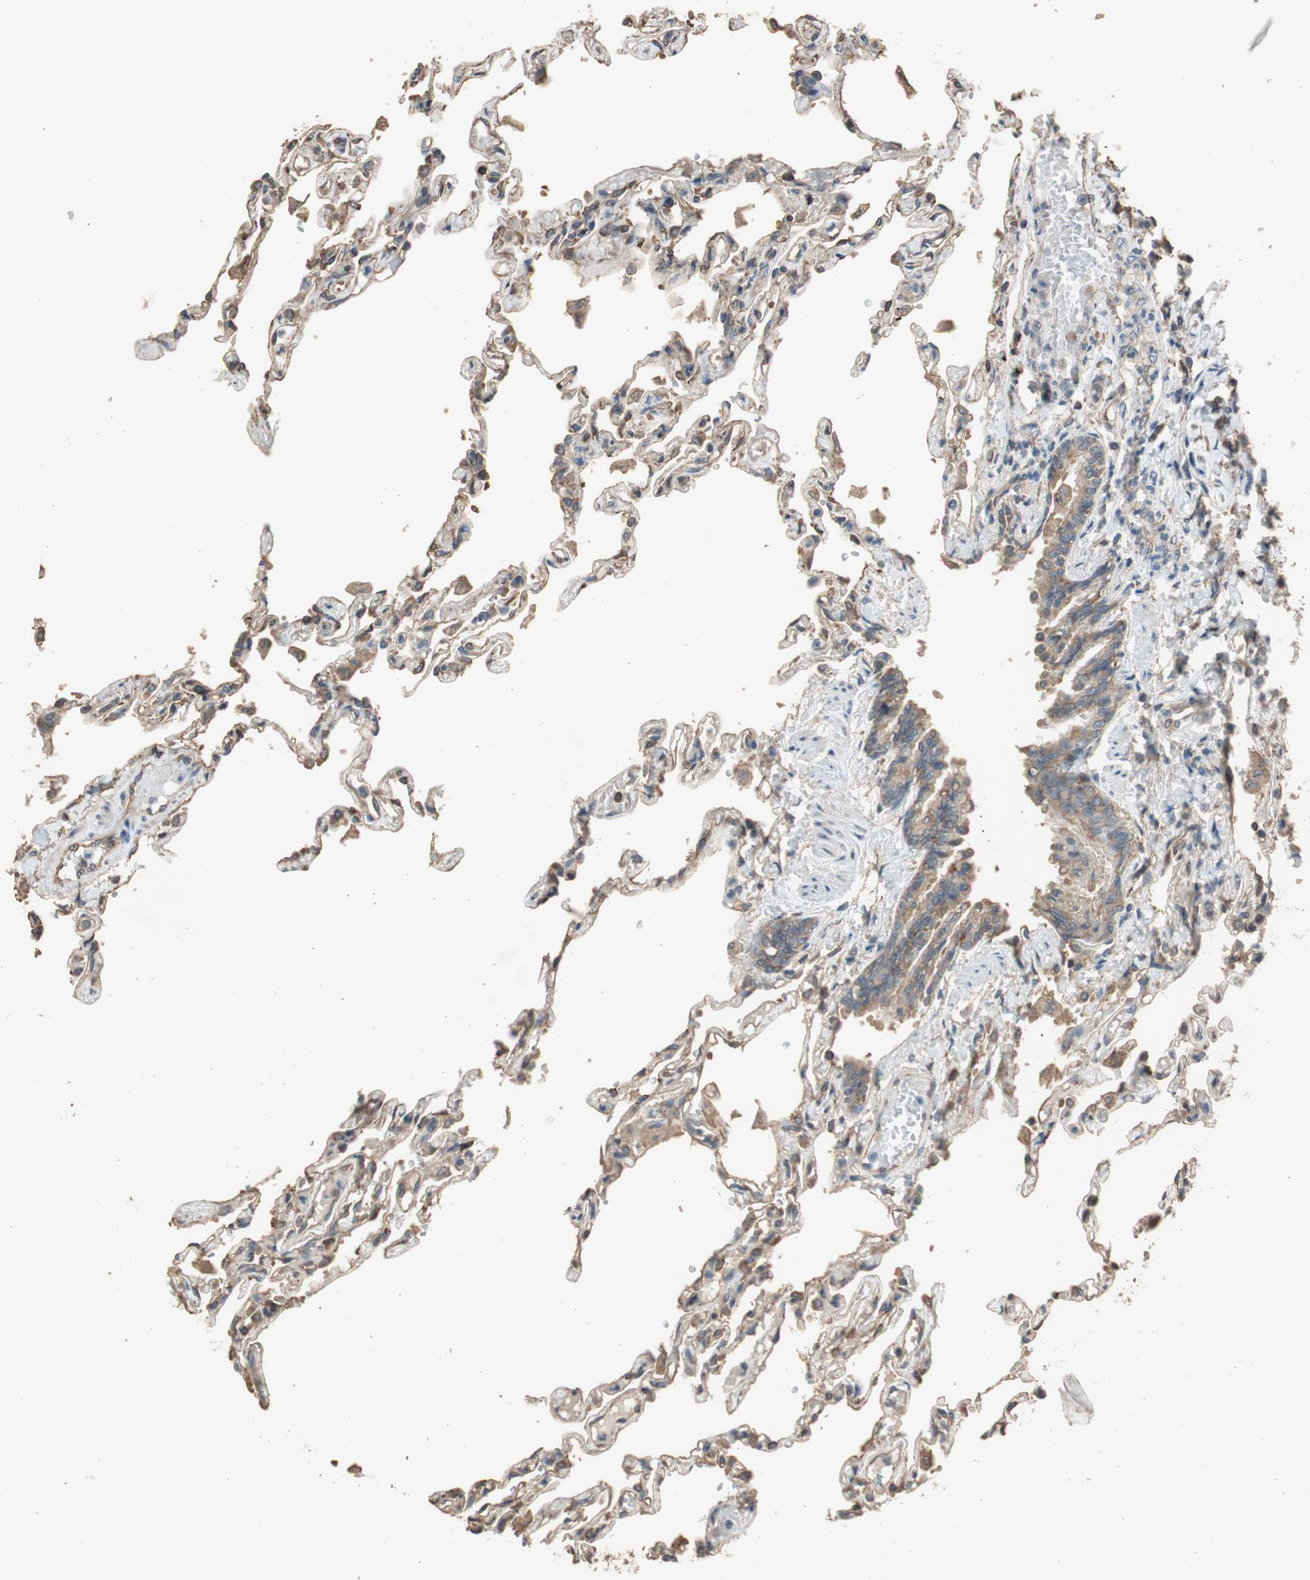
{"staining": {"intensity": "moderate", "quantity": "25%-75%", "location": "cytoplasmic/membranous"}, "tissue": "lung", "cell_type": "Alveolar cells", "image_type": "normal", "snomed": [{"axis": "morphology", "description": "Normal tissue, NOS"}, {"axis": "topography", "description": "Lung"}], "caption": "High-magnification brightfield microscopy of unremarkable lung stained with DAB (3,3'-diaminobenzidine) (brown) and counterstained with hematoxylin (blue). alveolar cells exhibit moderate cytoplasmic/membranous expression is identified in approximately25%-75% of cells.", "gene": "MST1R", "patient": {"sex": "male", "age": 21}}